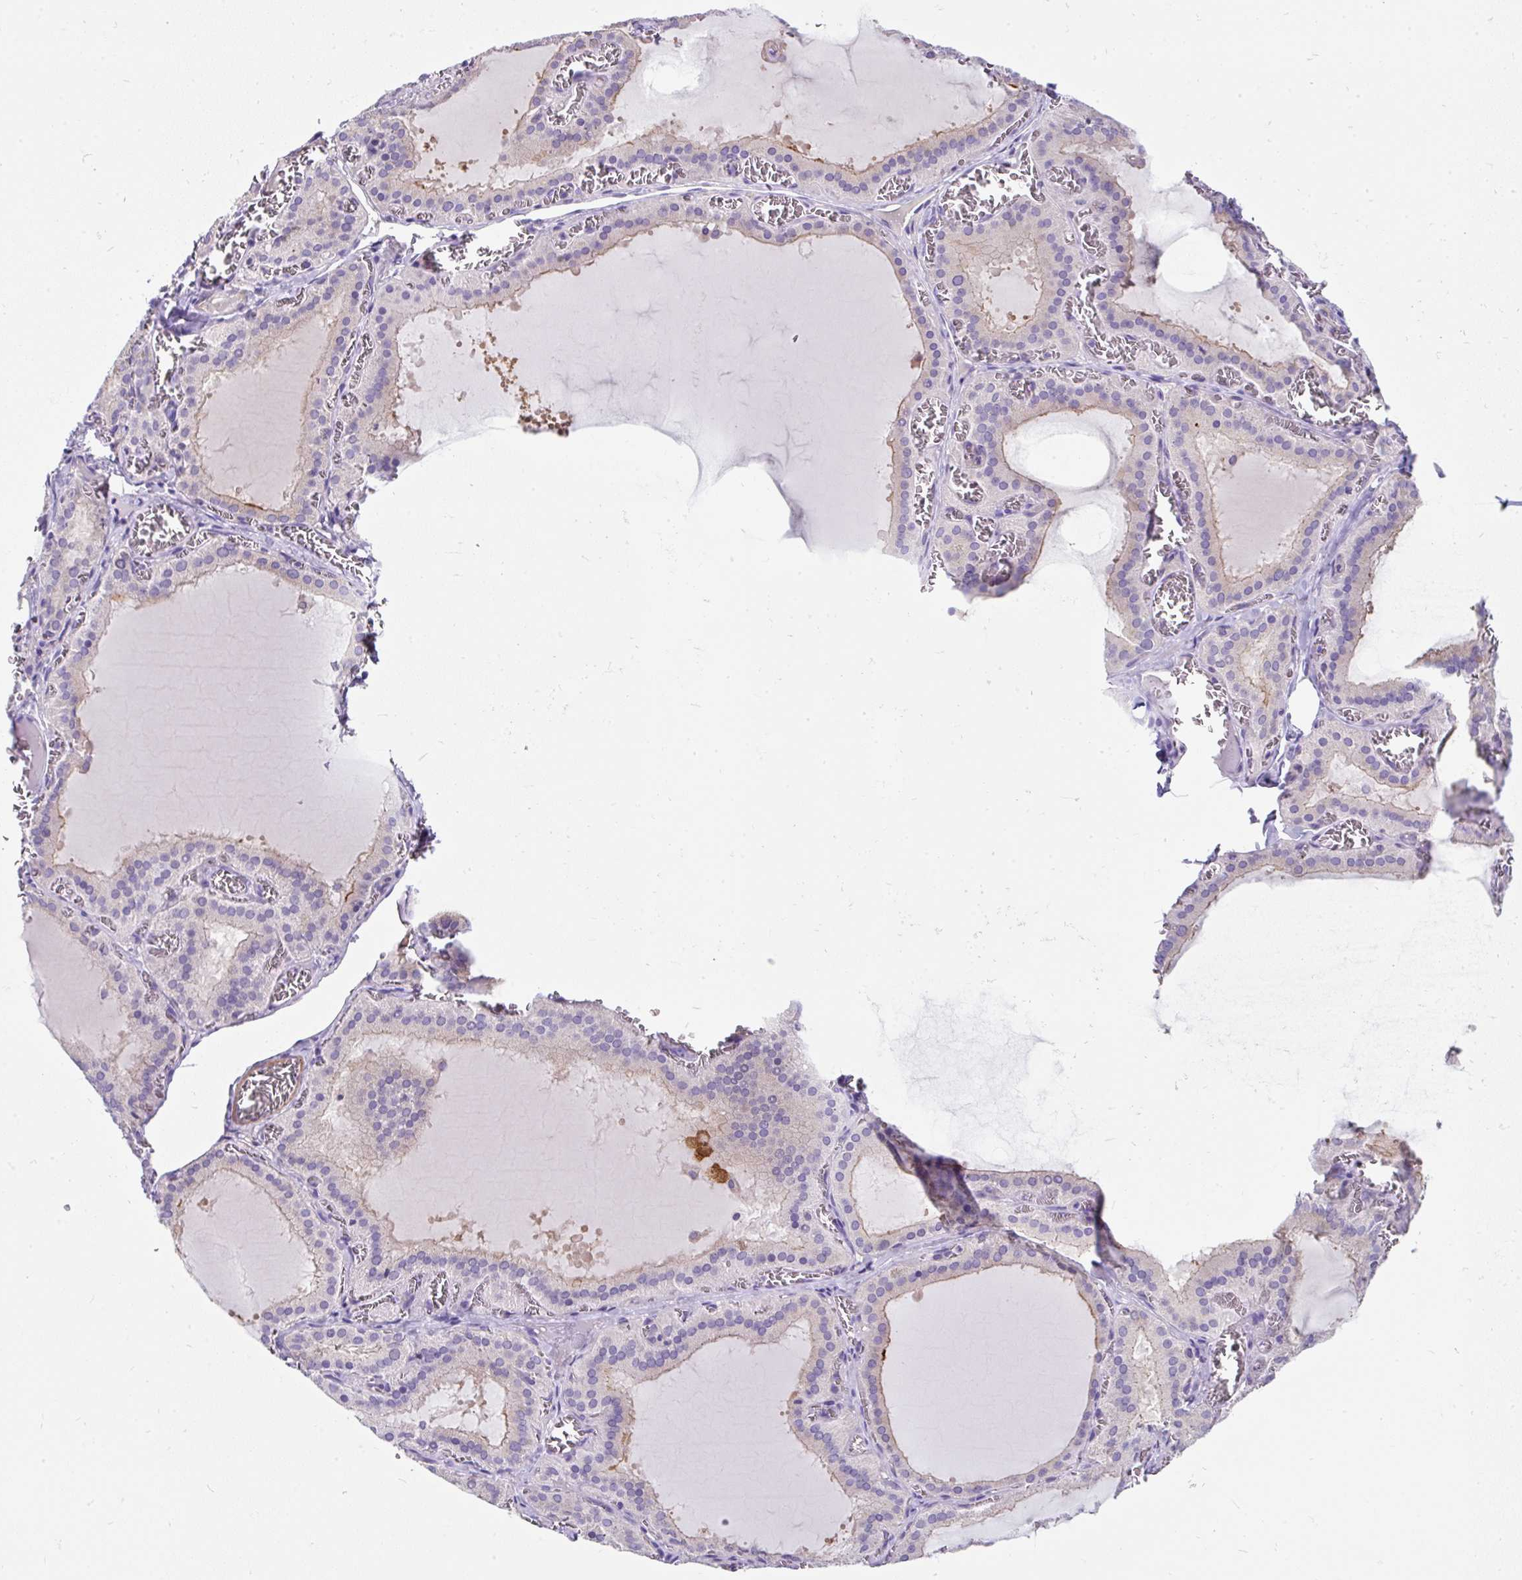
{"staining": {"intensity": "negative", "quantity": "none", "location": "none"}, "tissue": "thyroid gland", "cell_type": "Glandular cells", "image_type": "normal", "snomed": [{"axis": "morphology", "description": "Normal tissue, NOS"}, {"axis": "topography", "description": "Thyroid gland"}], "caption": "IHC histopathology image of normal thyroid gland: thyroid gland stained with DAB (3,3'-diaminobenzidine) shows no significant protein expression in glandular cells. The staining was performed using DAB to visualize the protein expression in brown, while the nuclei were stained in blue with hematoxylin (Magnification: 20x).", "gene": "SUSD5", "patient": {"sex": "female", "age": 30}}